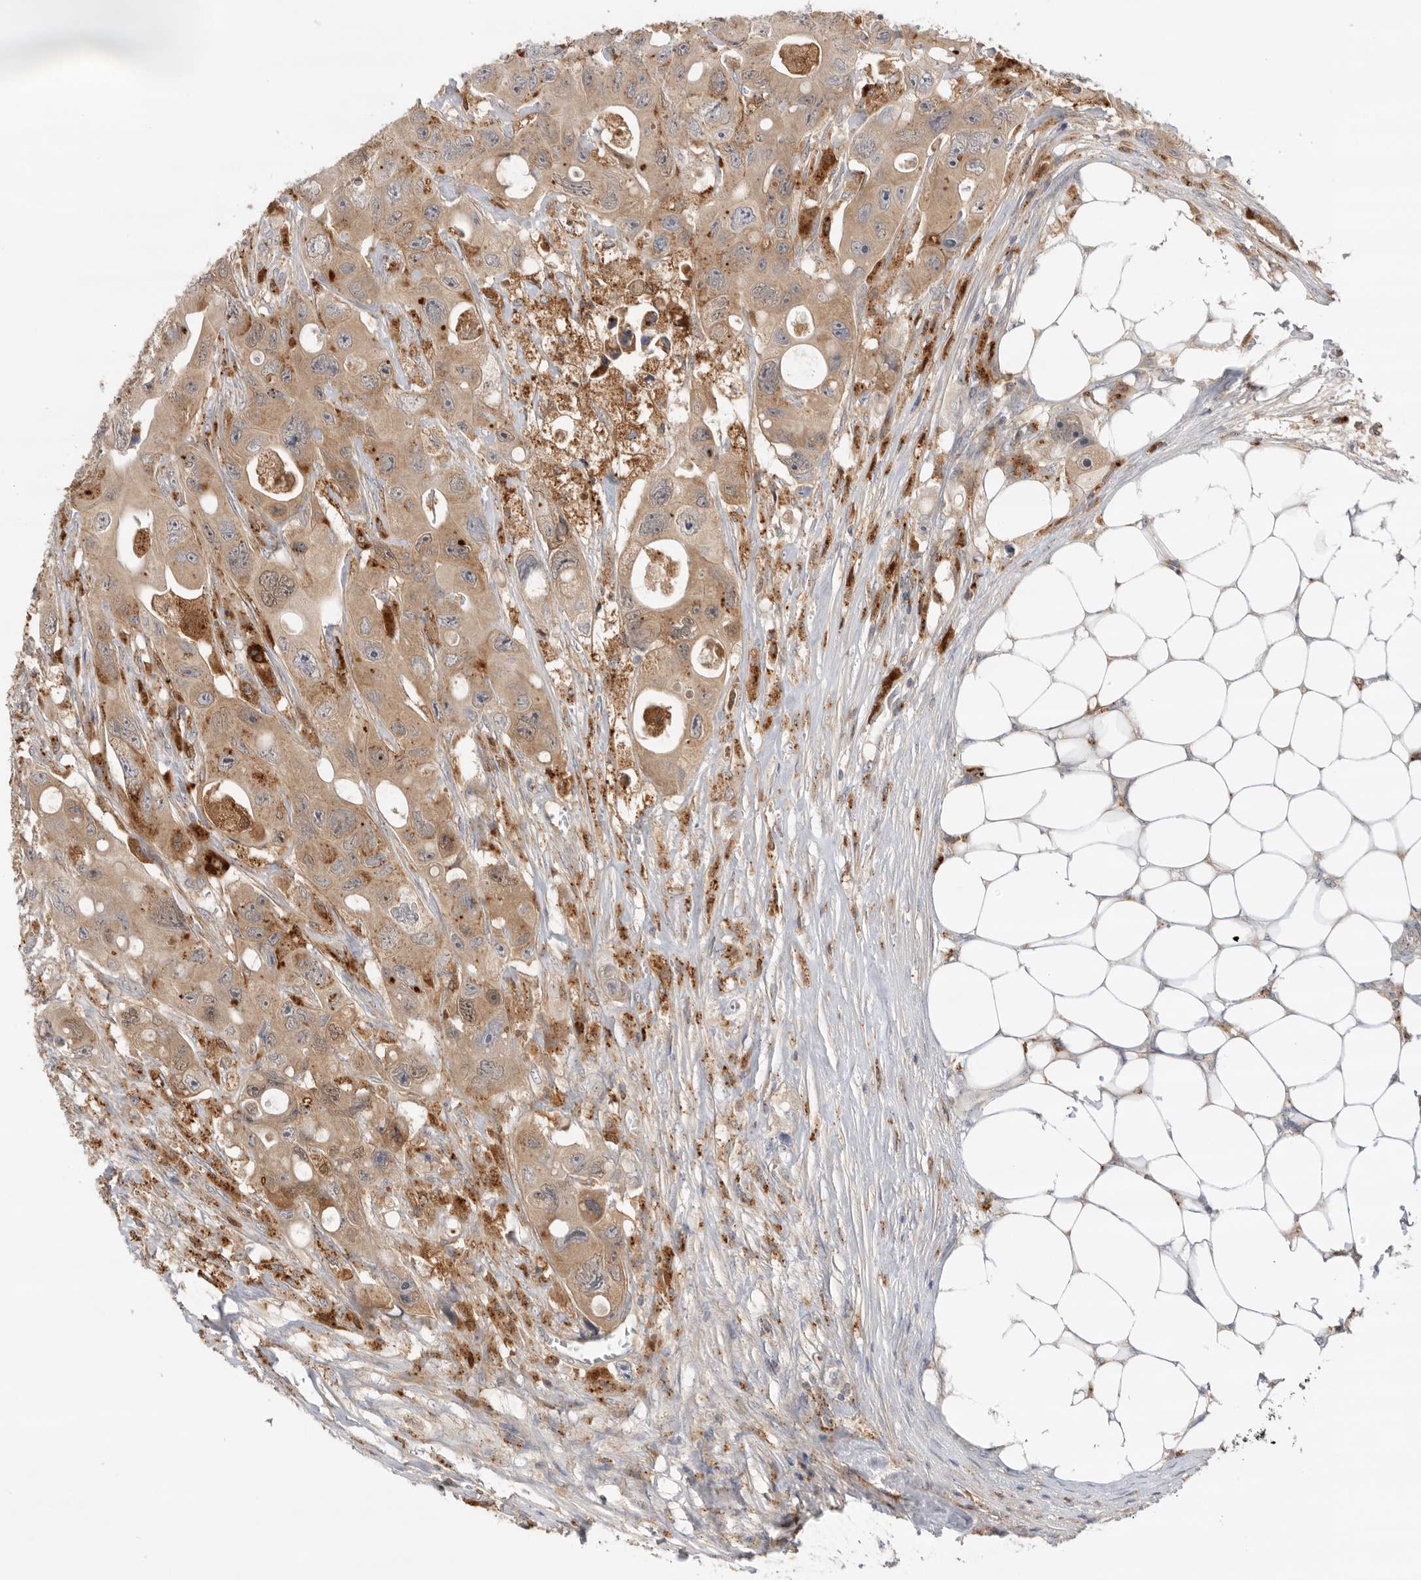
{"staining": {"intensity": "moderate", "quantity": ">75%", "location": "cytoplasmic/membranous"}, "tissue": "colorectal cancer", "cell_type": "Tumor cells", "image_type": "cancer", "snomed": [{"axis": "morphology", "description": "Adenocarcinoma, NOS"}, {"axis": "topography", "description": "Colon"}], "caption": "Immunohistochemistry of human colorectal cancer displays medium levels of moderate cytoplasmic/membranous positivity in about >75% of tumor cells.", "gene": "GNE", "patient": {"sex": "female", "age": 46}}